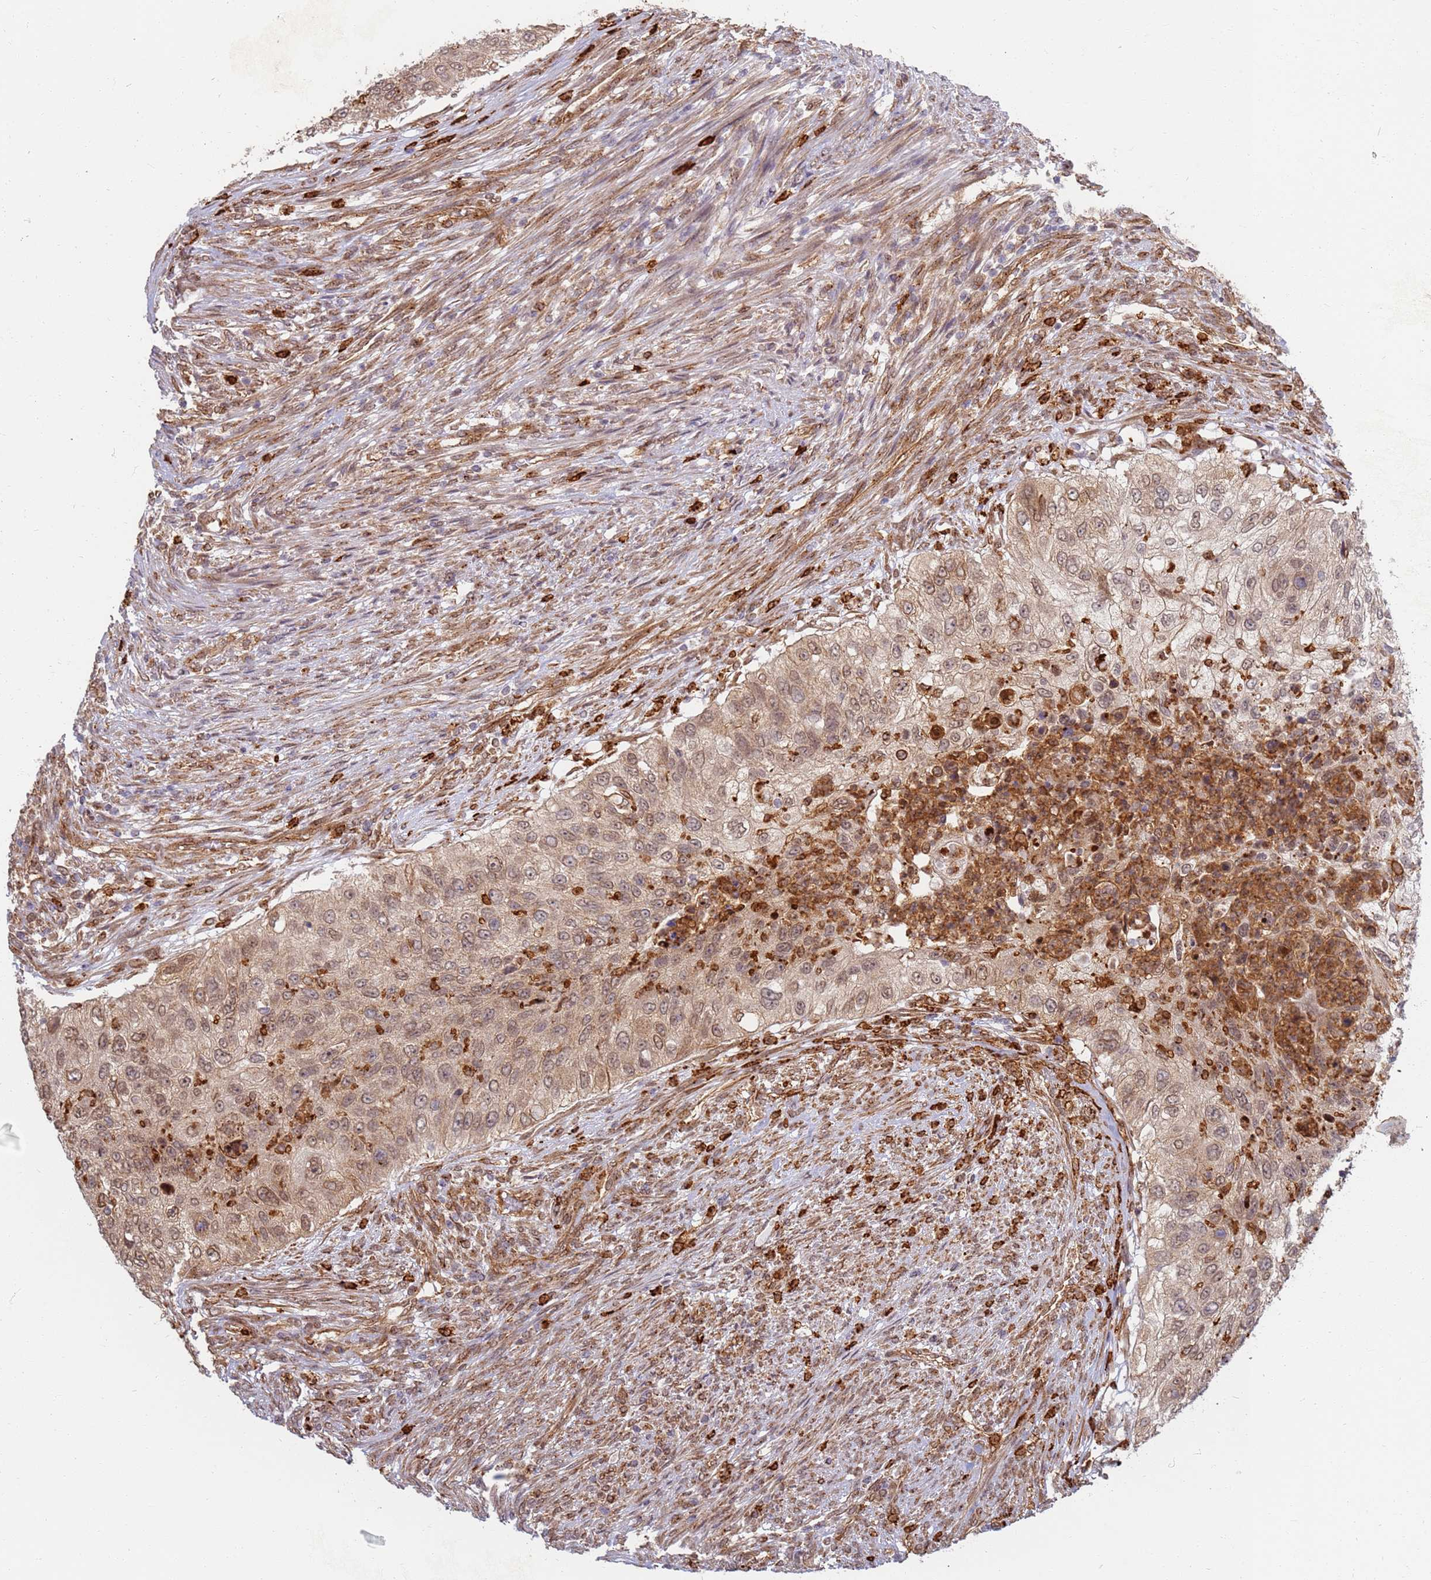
{"staining": {"intensity": "weak", "quantity": ">75%", "location": "cytoplasmic/membranous,nuclear"}, "tissue": "urothelial cancer", "cell_type": "Tumor cells", "image_type": "cancer", "snomed": [{"axis": "morphology", "description": "Urothelial carcinoma, High grade"}, {"axis": "topography", "description": "Urinary bladder"}], "caption": "Weak cytoplasmic/membranous and nuclear positivity for a protein is seen in approximately >75% of tumor cells of high-grade urothelial carcinoma using immunohistochemistry (IHC).", "gene": "CEP170", "patient": {"sex": "female", "age": 60}}